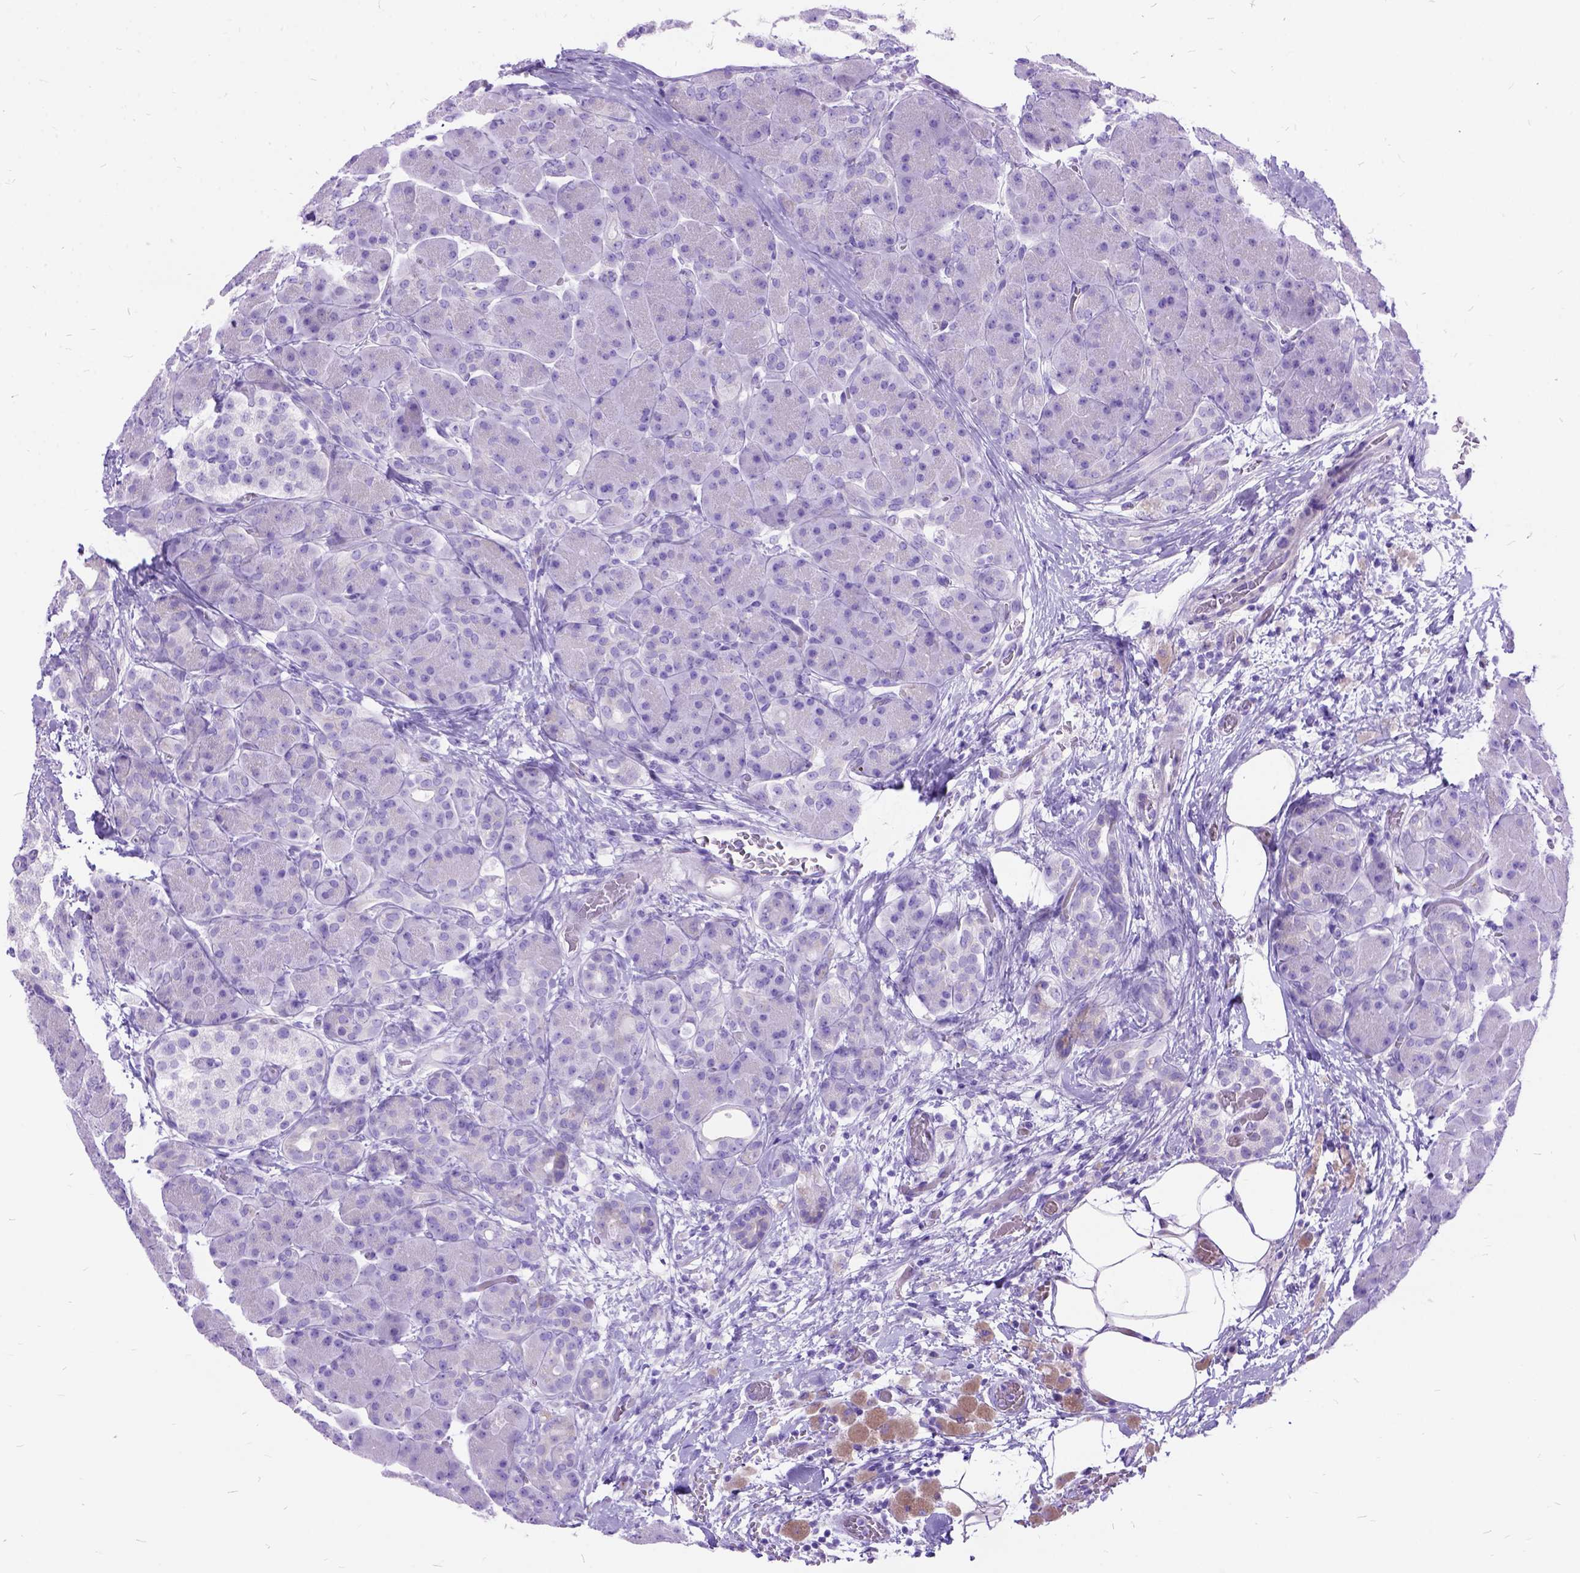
{"staining": {"intensity": "negative", "quantity": "none", "location": "none"}, "tissue": "pancreas", "cell_type": "Exocrine glandular cells", "image_type": "normal", "snomed": [{"axis": "morphology", "description": "Normal tissue, NOS"}, {"axis": "topography", "description": "Pancreas"}], "caption": "The histopathology image shows no staining of exocrine glandular cells in normal pancreas.", "gene": "DNAH2", "patient": {"sex": "male", "age": 55}}